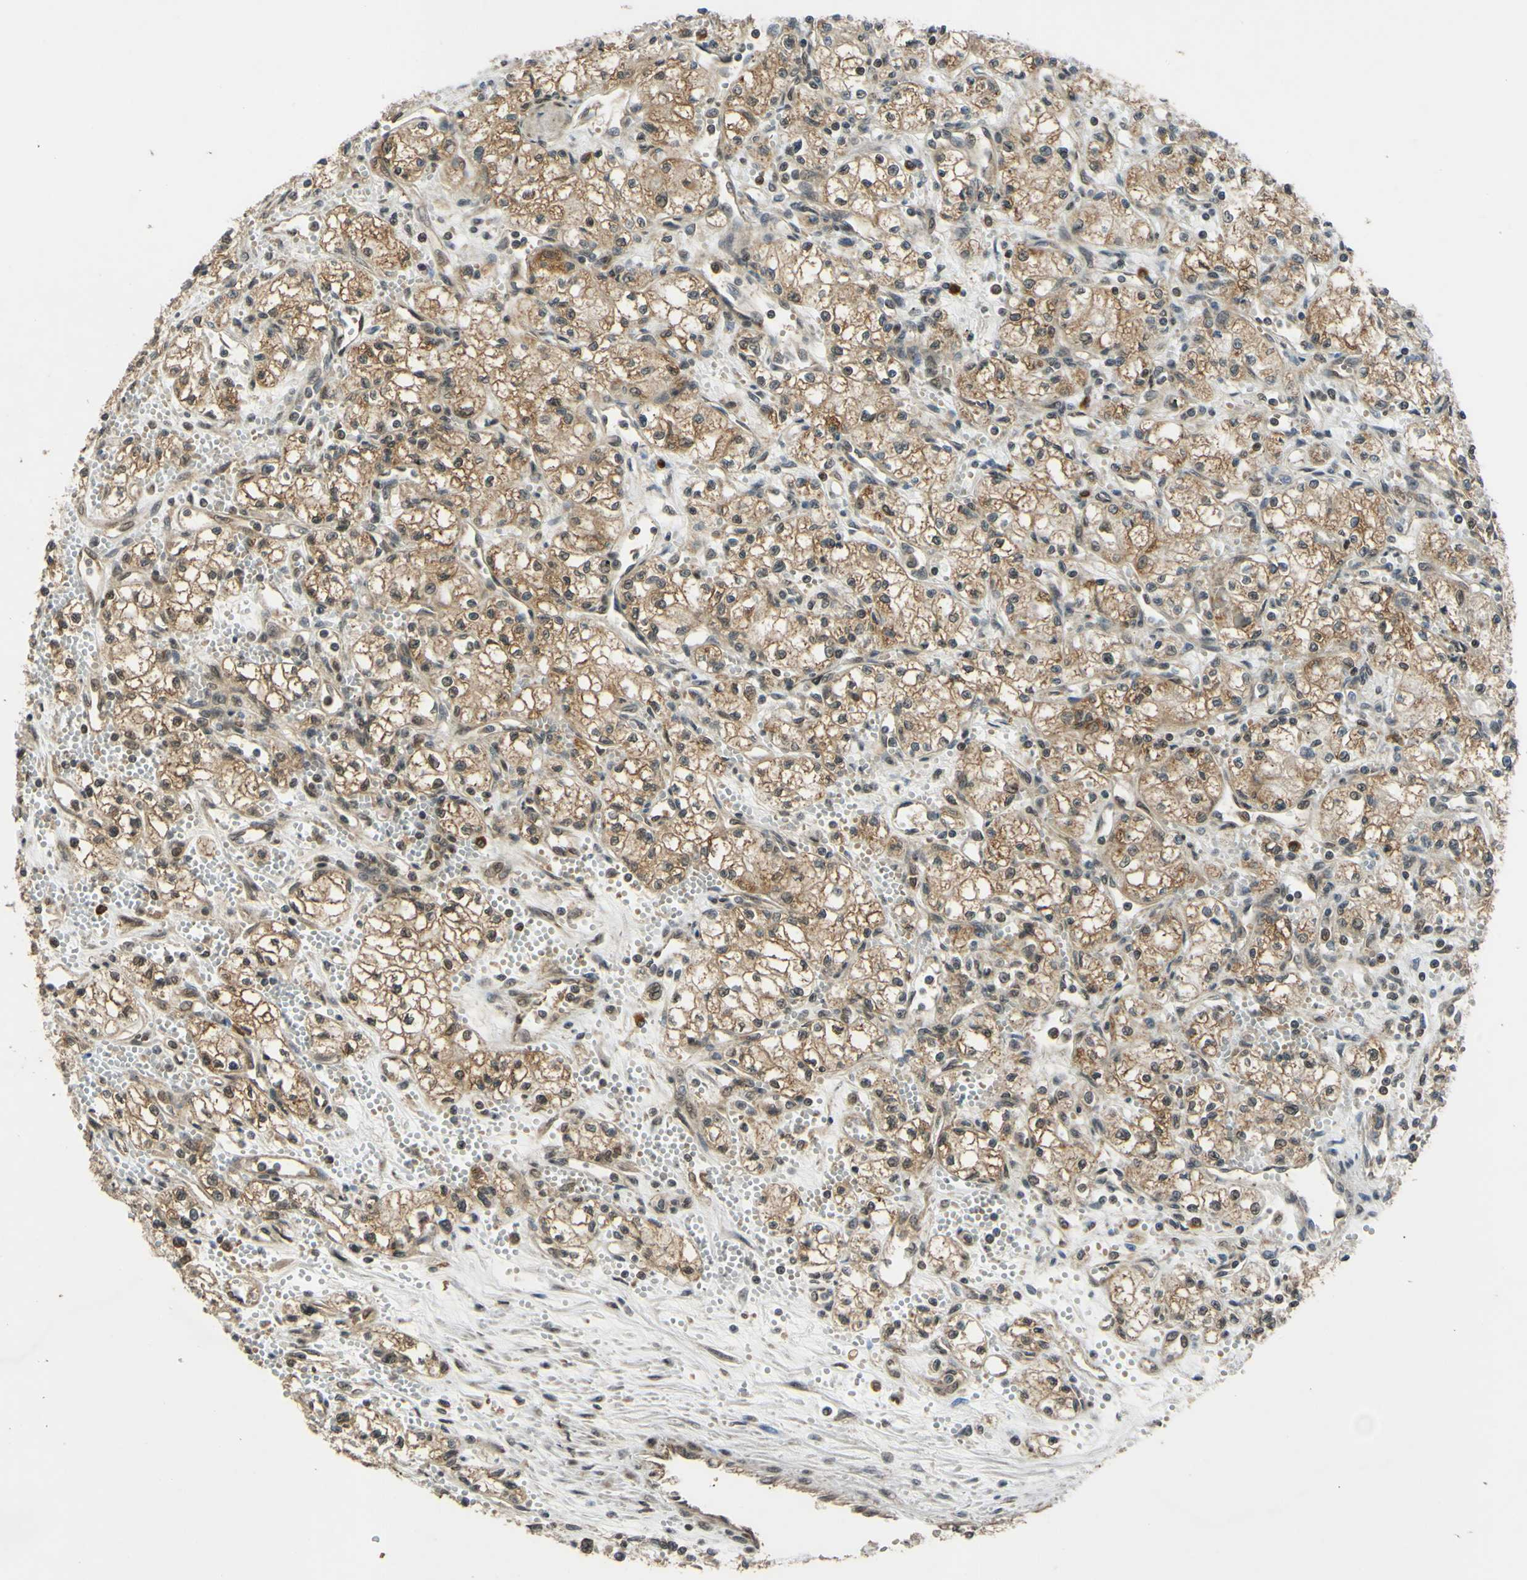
{"staining": {"intensity": "moderate", "quantity": ">75%", "location": "cytoplasmic/membranous"}, "tissue": "renal cancer", "cell_type": "Tumor cells", "image_type": "cancer", "snomed": [{"axis": "morphology", "description": "Normal tissue, NOS"}, {"axis": "morphology", "description": "Adenocarcinoma, NOS"}, {"axis": "topography", "description": "Kidney"}], "caption": "High-magnification brightfield microscopy of renal cancer (adenocarcinoma) stained with DAB (3,3'-diaminobenzidine) (brown) and counterstained with hematoxylin (blue). tumor cells exhibit moderate cytoplasmic/membranous expression is appreciated in approximately>75% of cells.", "gene": "ABCC8", "patient": {"sex": "male", "age": 59}}